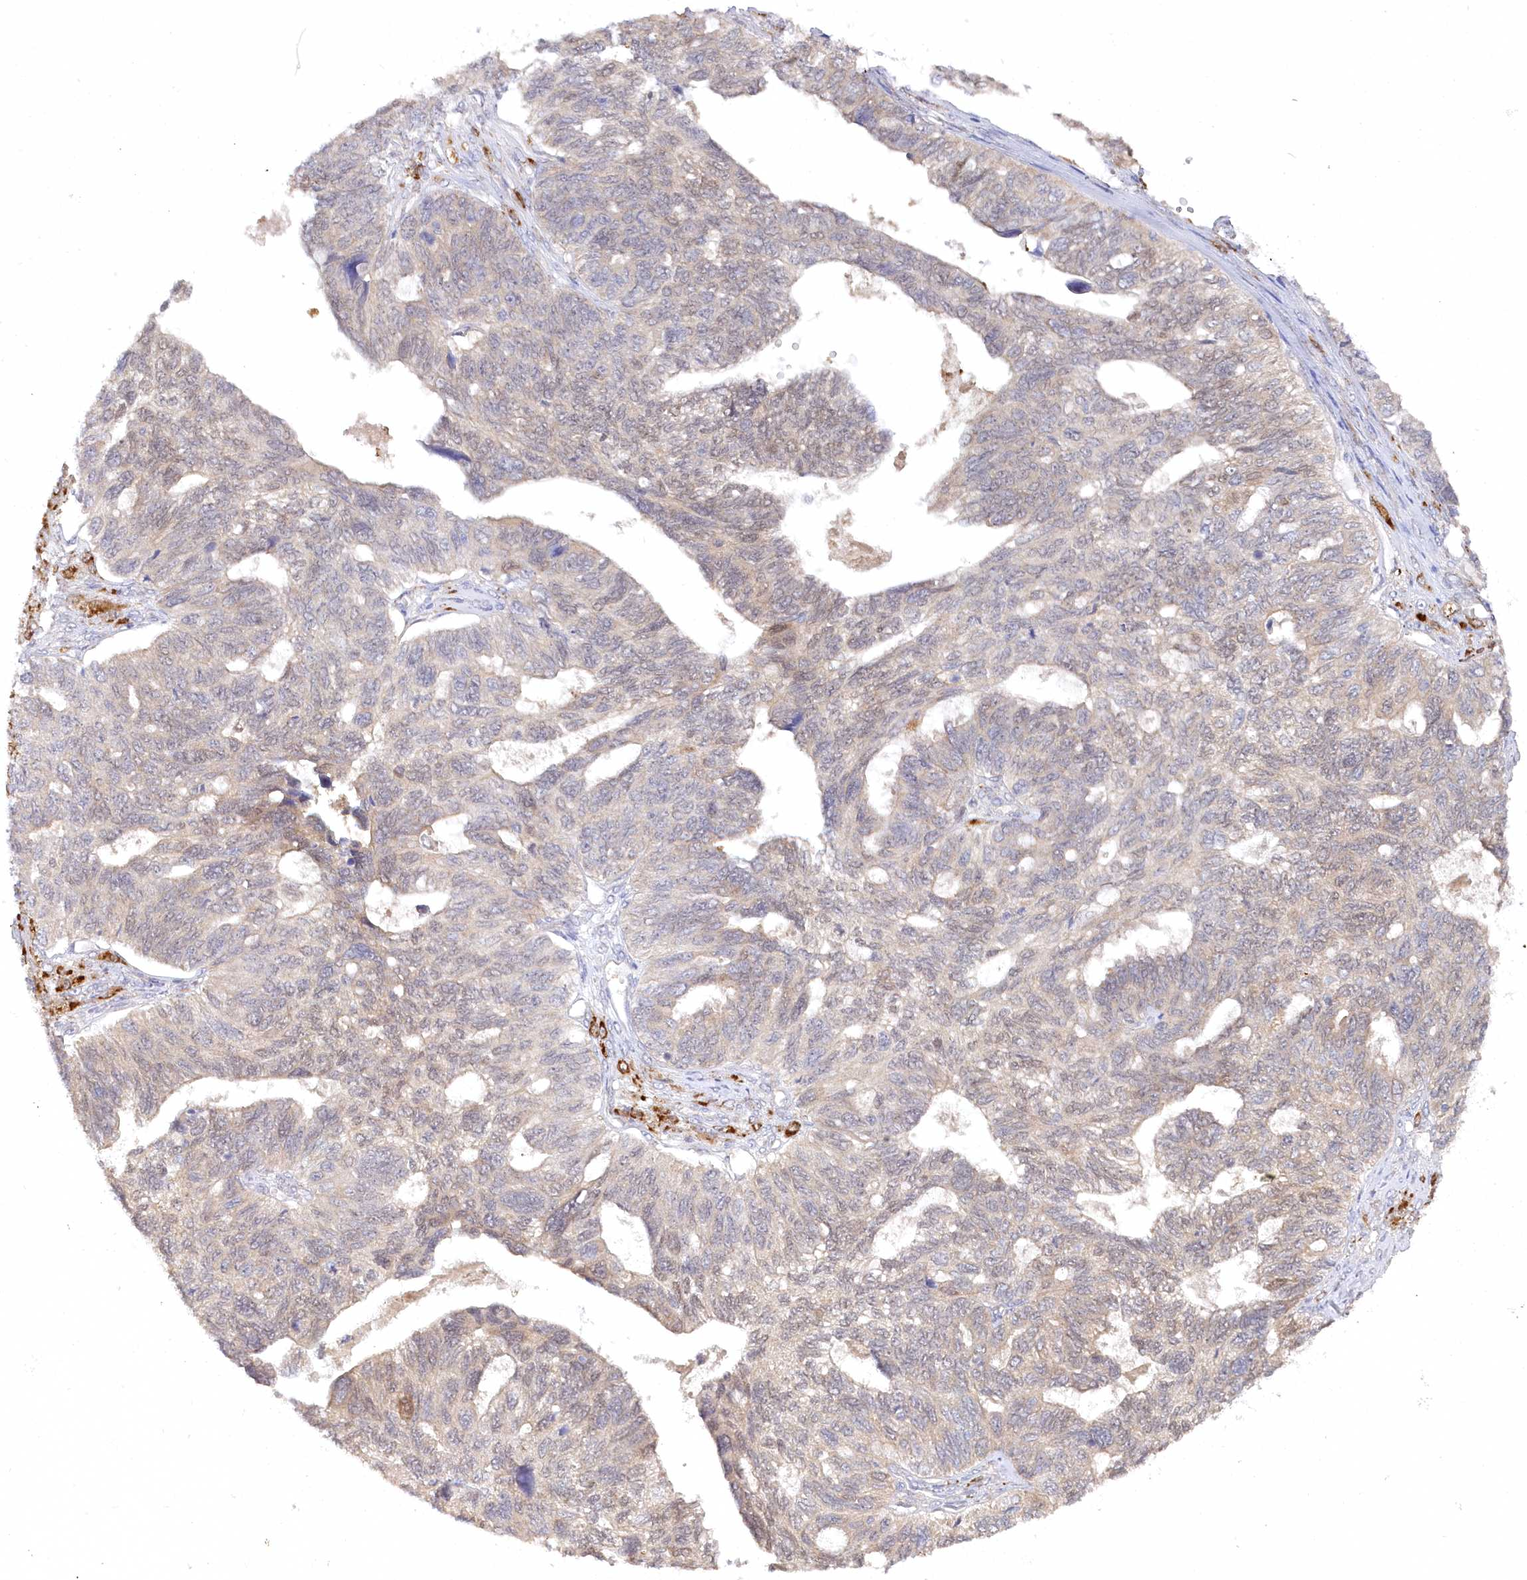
{"staining": {"intensity": "weak", "quantity": "<25%", "location": "cytoplasmic/membranous"}, "tissue": "ovarian cancer", "cell_type": "Tumor cells", "image_type": "cancer", "snomed": [{"axis": "morphology", "description": "Cystadenocarcinoma, serous, NOS"}, {"axis": "topography", "description": "Ovary"}], "caption": "A micrograph of ovarian serous cystadenocarcinoma stained for a protein reveals no brown staining in tumor cells.", "gene": "AAMDC", "patient": {"sex": "female", "age": 79}}